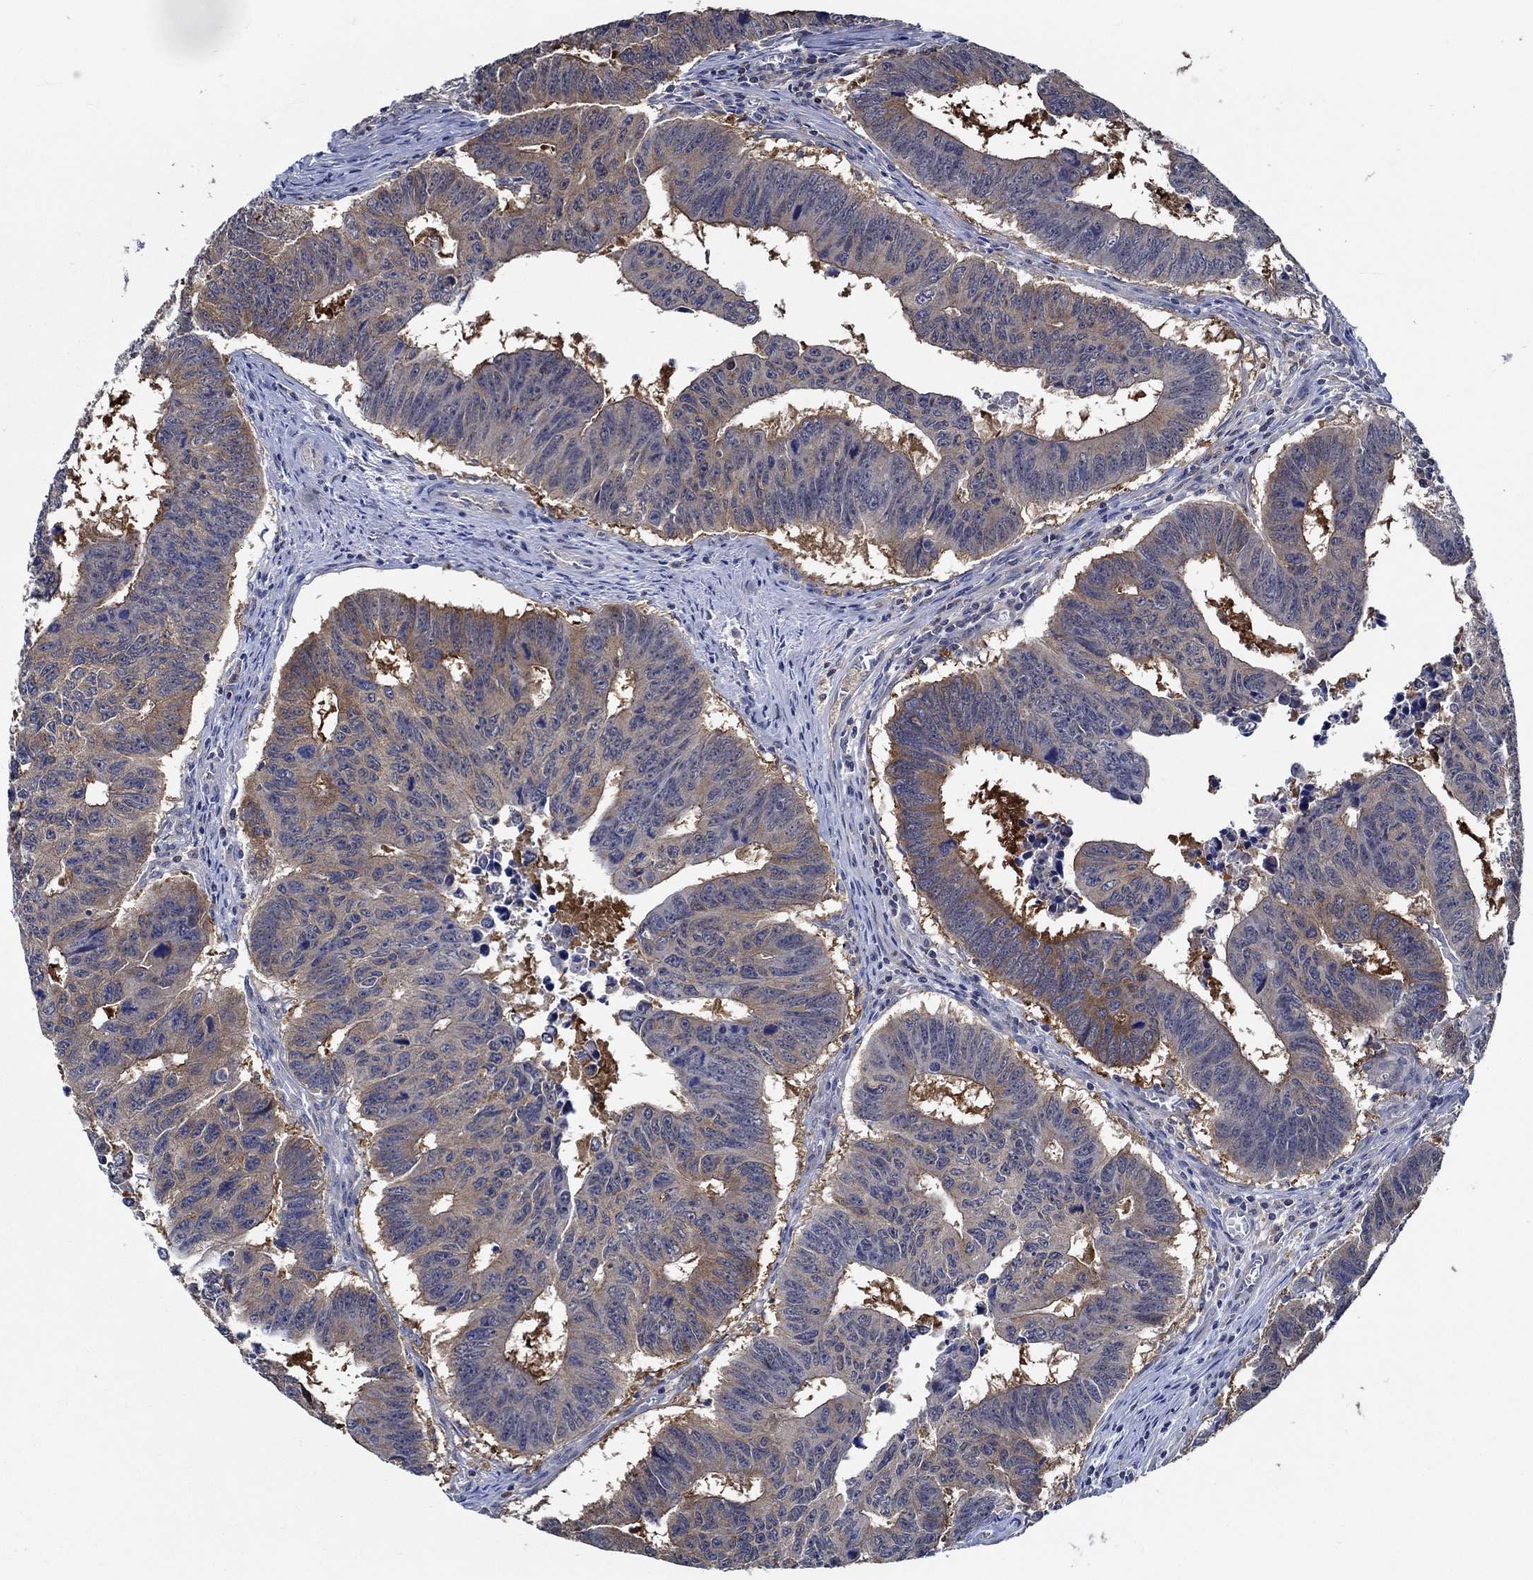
{"staining": {"intensity": "moderate", "quantity": "25%-75%", "location": "cytoplasmic/membranous"}, "tissue": "colorectal cancer", "cell_type": "Tumor cells", "image_type": "cancer", "snomed": [{"axis": "morphology", "description": "Adenocarcinoma, NOS"}, {"axis": "topography", "description": "Appendix"}, {"axis": "topography", "description": "Colon"}, {"axis": "topography", "description": "Cecum"}, {"axis": "topography", "description": "Colon asc"}], "caption": "IHC photomicrograph of neoplastic tissue: human colorectal cancer (adenocarcinoma) stained using immunohistochemistry exhibits medium levels of moderate protein expression localized specifically in the cytoplasmic/membranous of tumor cells, appearing as a cytoplasmic/membranous brown color.", "gene": "DACT1", "patient": {"sex": "female", "age": 85}}